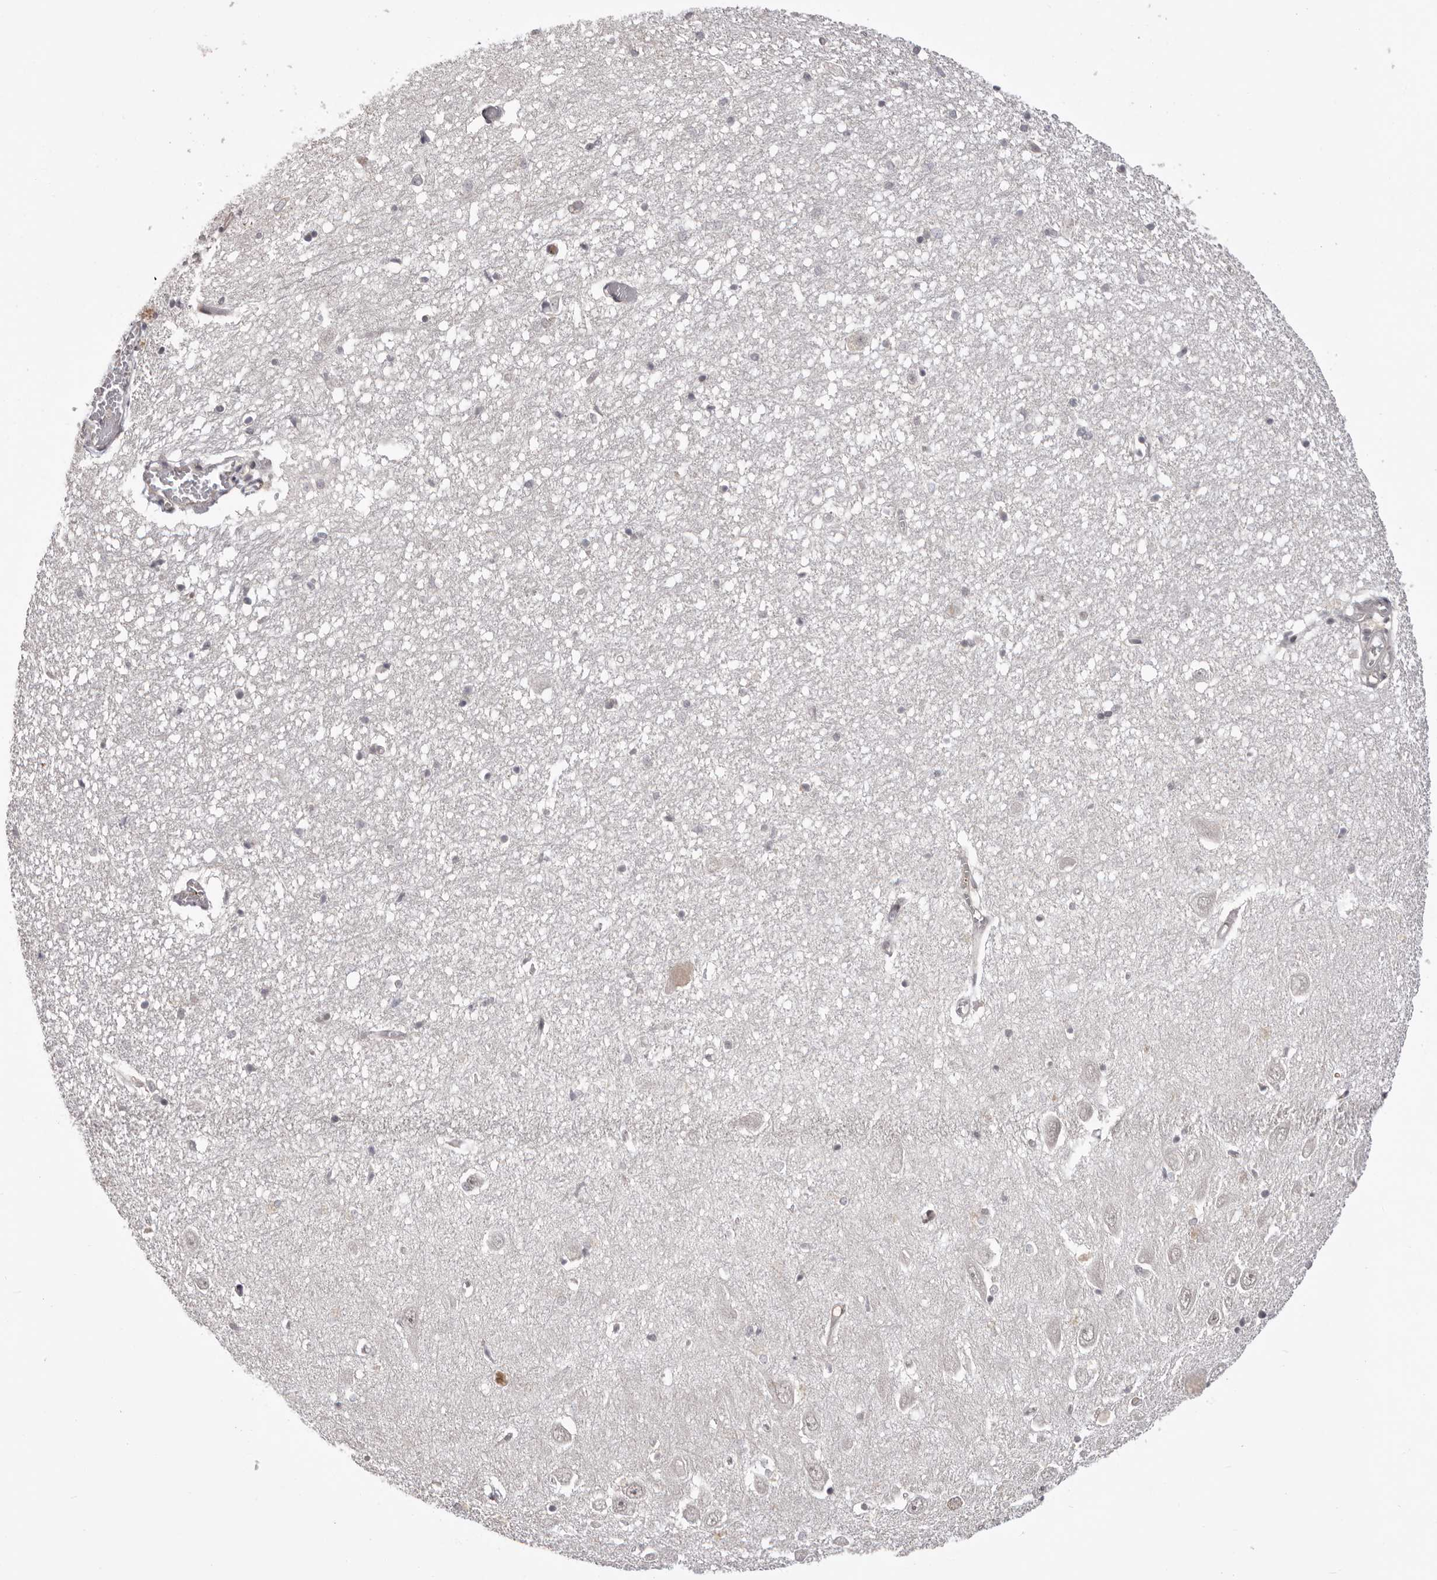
{"staining": {"intensity": "negative", "quantity": "none", "location": "none"}, "tissue": "hippocampus", "cell_type": "Glial cells", "image_type": "normal", "snomed": [{"axis": "morphology", "description": "Normal tissue, NOS"}, {"axis": "topography", "description": "Hippocampus"}], "caption": "The immunohistochemistry histopathology image has no significant positivity in glial cells of hippocampus.", "gene": "RNF2", "patient": {"sex": "female", "age": 64}}